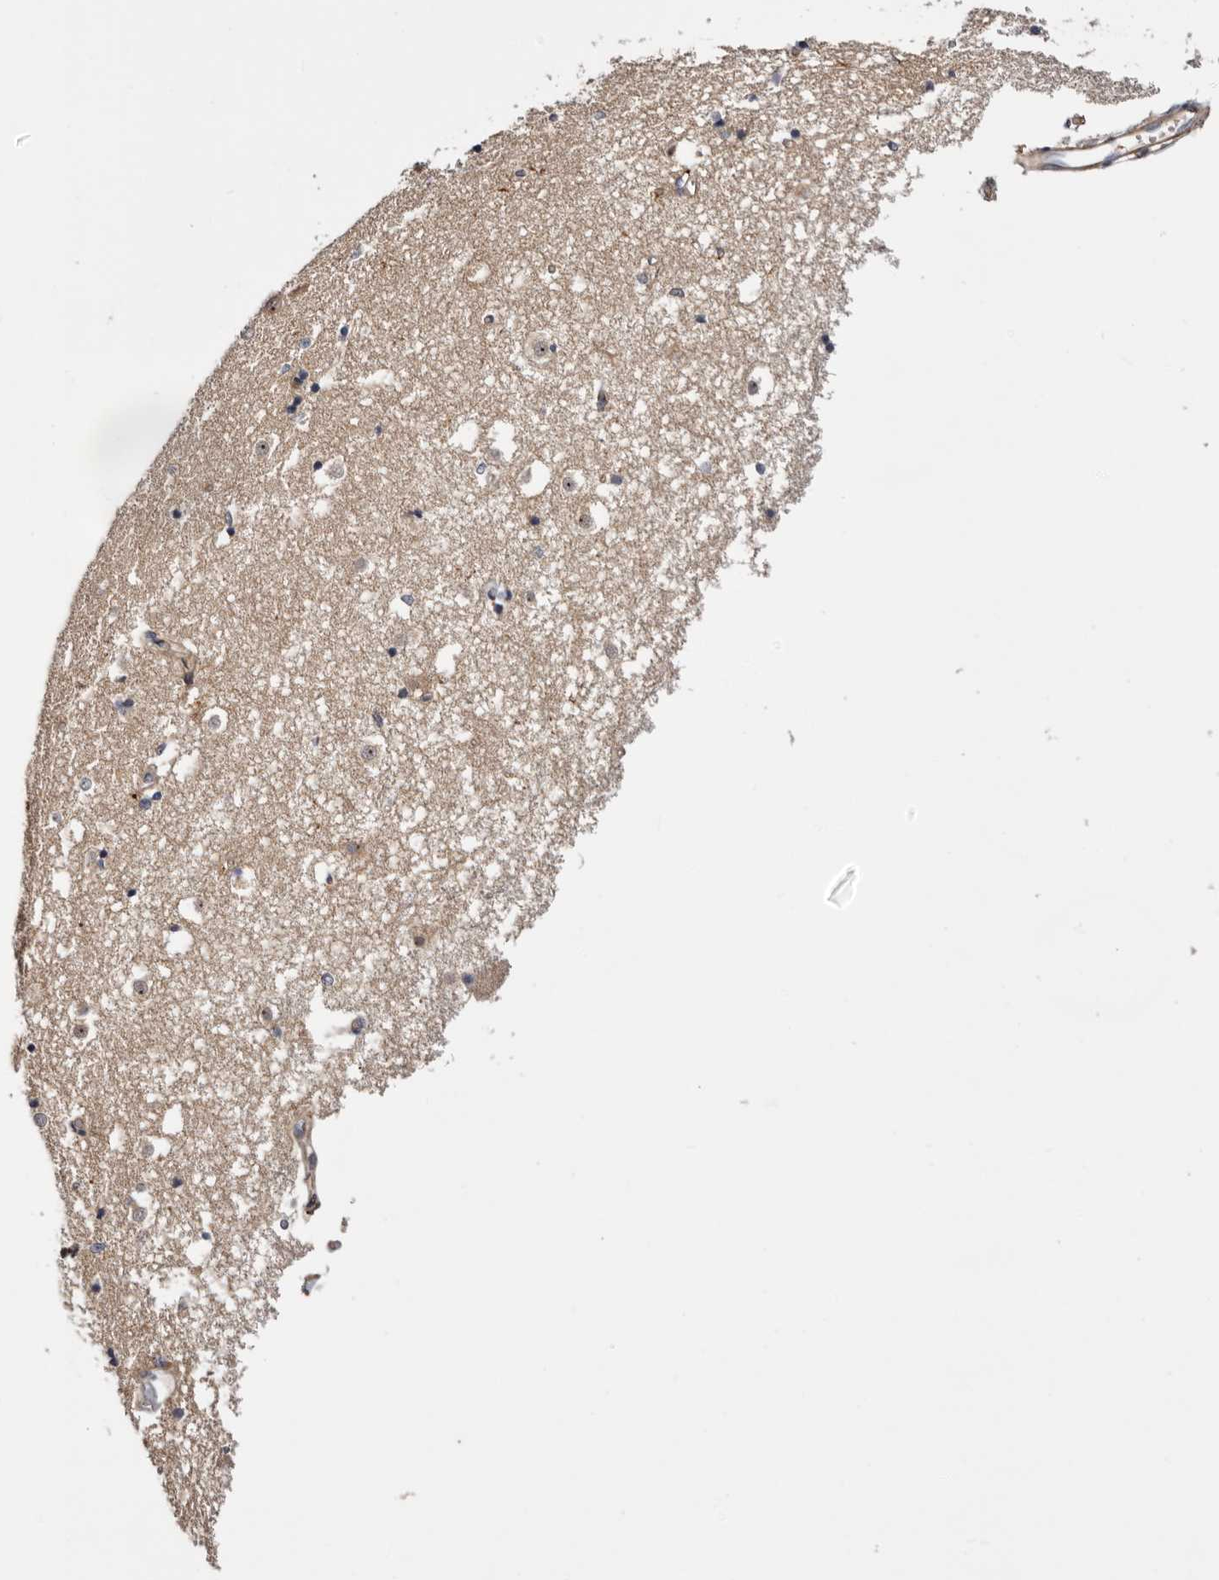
{"staining": {"intensity": "weak", "quantity": "<25%", "location": "cytoplasmic/membranous,nuclear"}, "tissue": "caudate", "cell_type": "Glial cells", "image_type": "normal", "snomed": [{"axis": "morphology", "description": "Normal tissue, NOS"}, {"axis": "topography", "description": "Lateral ventricle wall"}], "caption": "This micrograph is of benign caudate stained with immunohistochemistry (IHC) to label a protein in brown with the nuclei are counter-stained blue. There is no expression in glial cells.", "gene": "PANK4", "patient": {"sex": "male", "age": 45}}